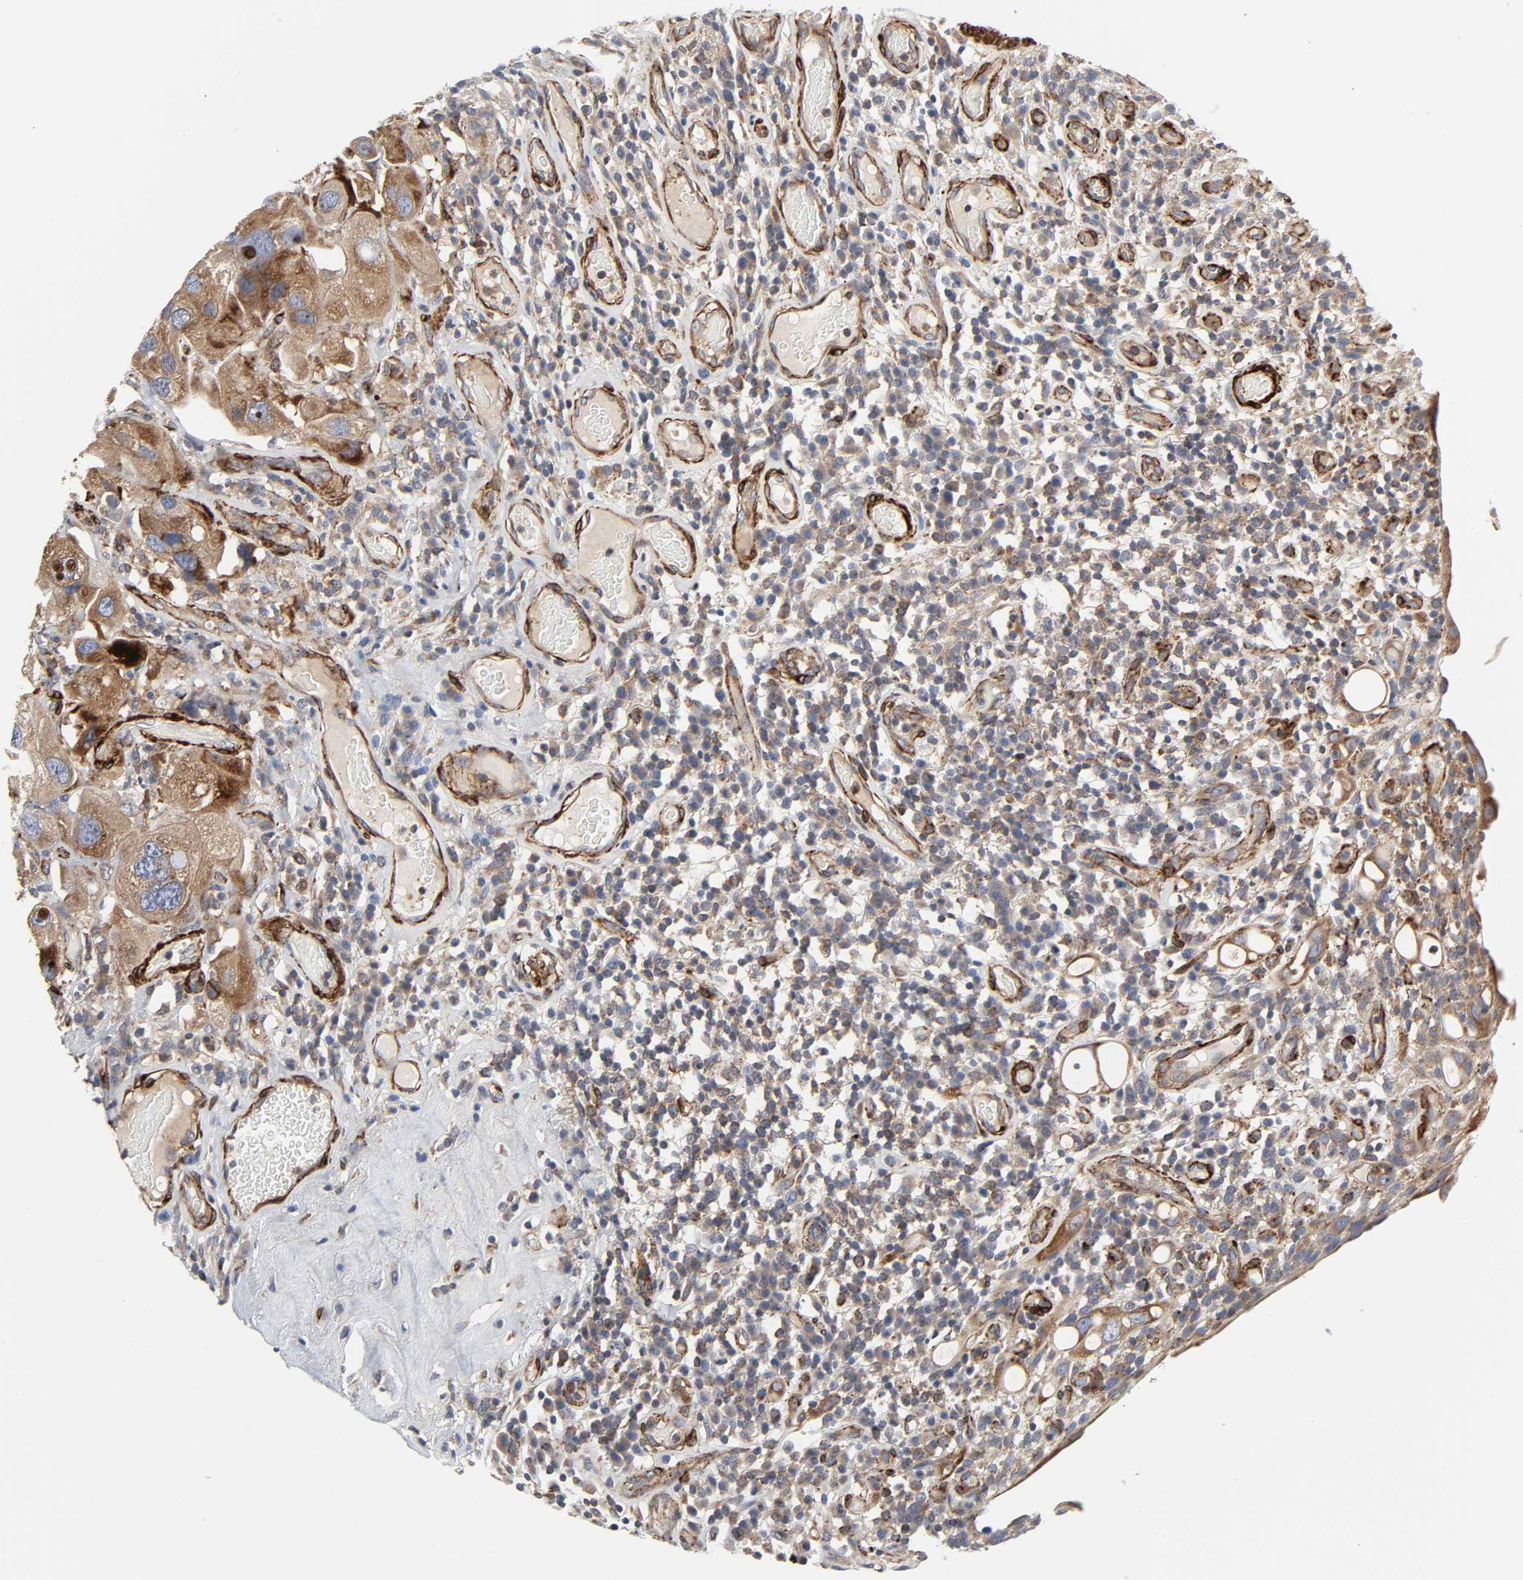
{"staining": {"intensity": "moderate", "quantity": ">75%", "location": "cytoplasmic/membranous"}, "tissue": "urothelial cancer", "cell_type": "Tumor cells", "image_type": "cancer", "snomed": [{"axis": "morphology", "description": "Urothelial carcinoma, High grade"}, {"axis": "topography", "description": "Urinary bladder"}], "caption": "Protein expression by IHC exhibits moderate cytoplasmic/membranous staining in about >75% of tumor cells in high-grade urothelial carcinoma. The staining was performed using DAB, with brown indicating positive protein expression. Nuclei are stained blue with hematoxylin.", "gene": "ARHGAP1", "patient": {"sex": "female", "age": 64}}